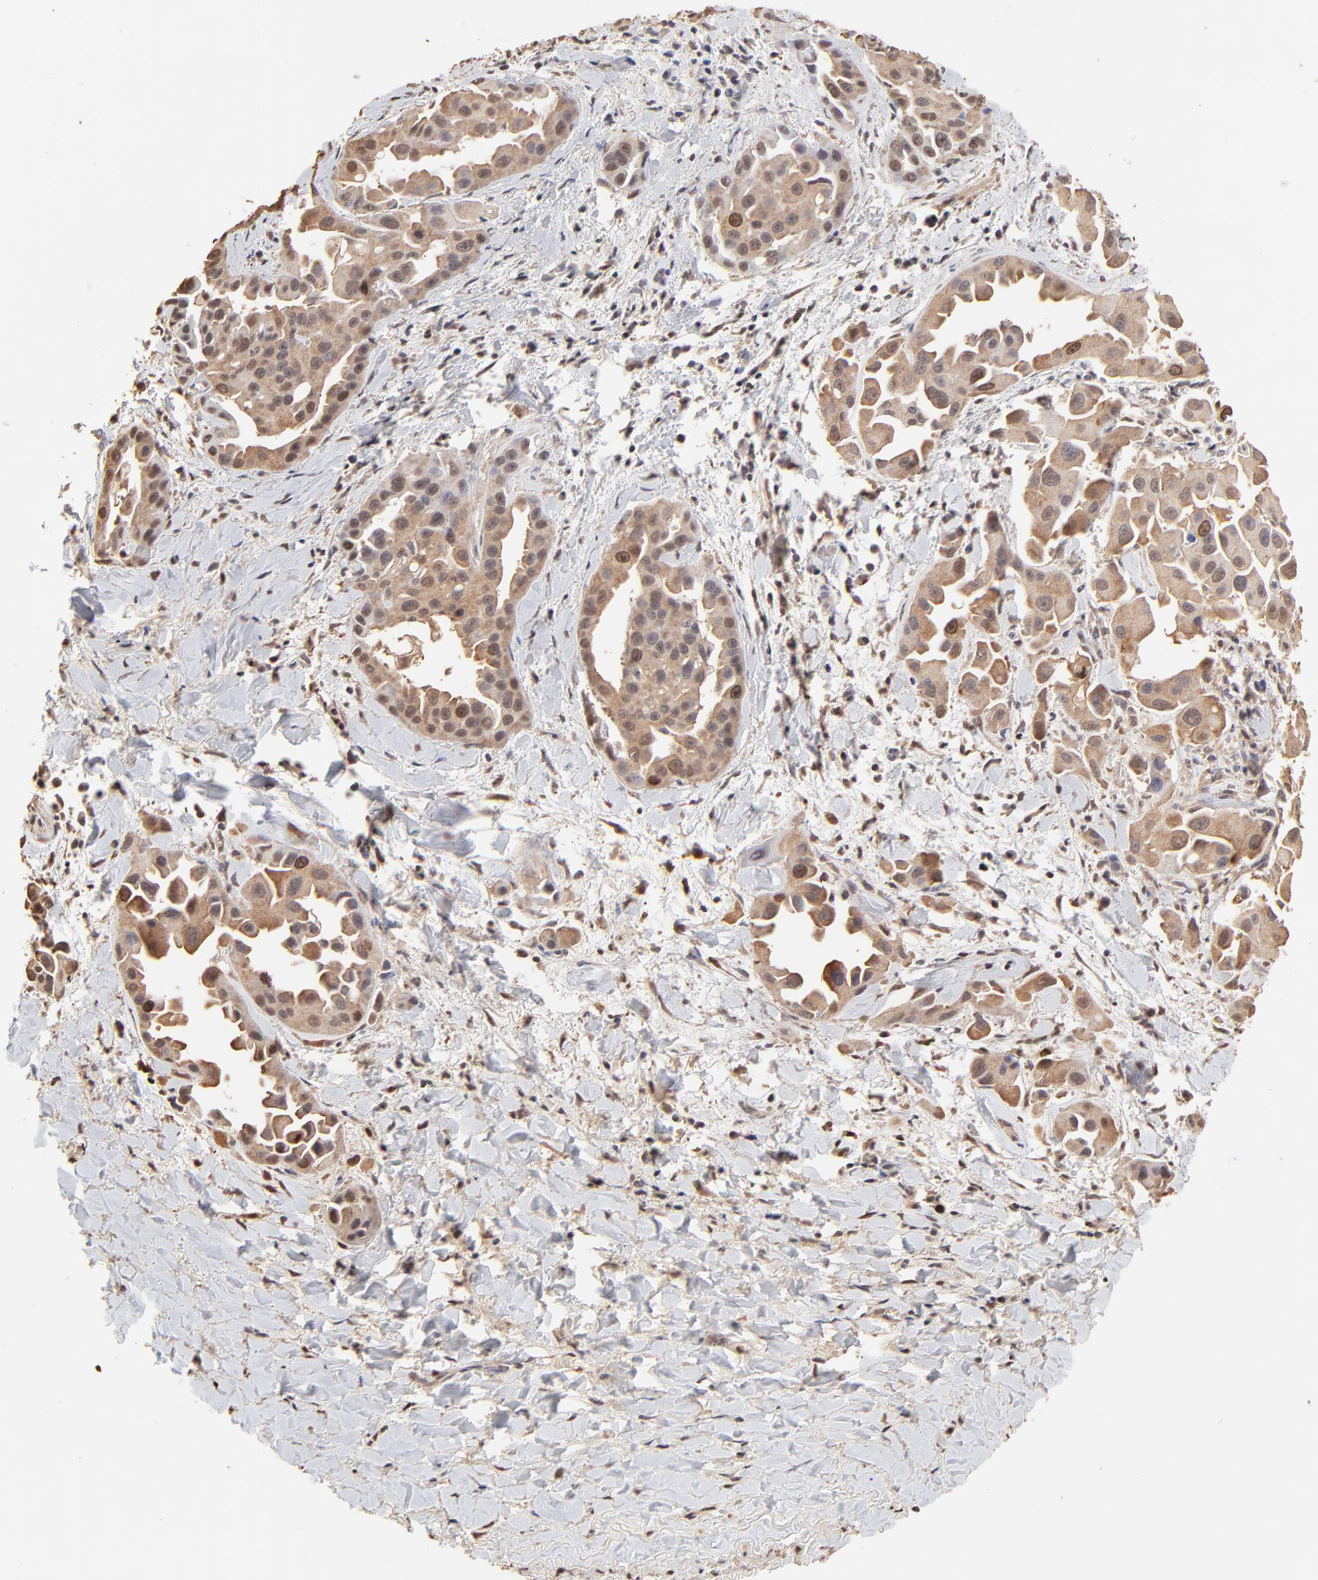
{"staining": {"intensity": "moderate", "quantity": "<25%", "location": "cytoplasmic/membranous,nuclear"}, "tissue": "lung cancer", "cell_type": "Tumor cells", "image_type": "cancer", "snomed": [{"axis": "morphology", "description": "Normal tissue, NOS"}, {"axis": "morphology", "description": "Adenocarcinoma, NOS"}, {"axis": "topography", "description": "Bronchus"}], "caption": "IHC histopathology image of lung cancer (adenocarcinoma) stained for a protein (brown), which demonstrates low levels of moderate cytoplasmic/membranous and nuclear positivity in about <25% of tumor cells.", "gene": "BIRC5", "patient": {"sex": "male", "age": 68}}